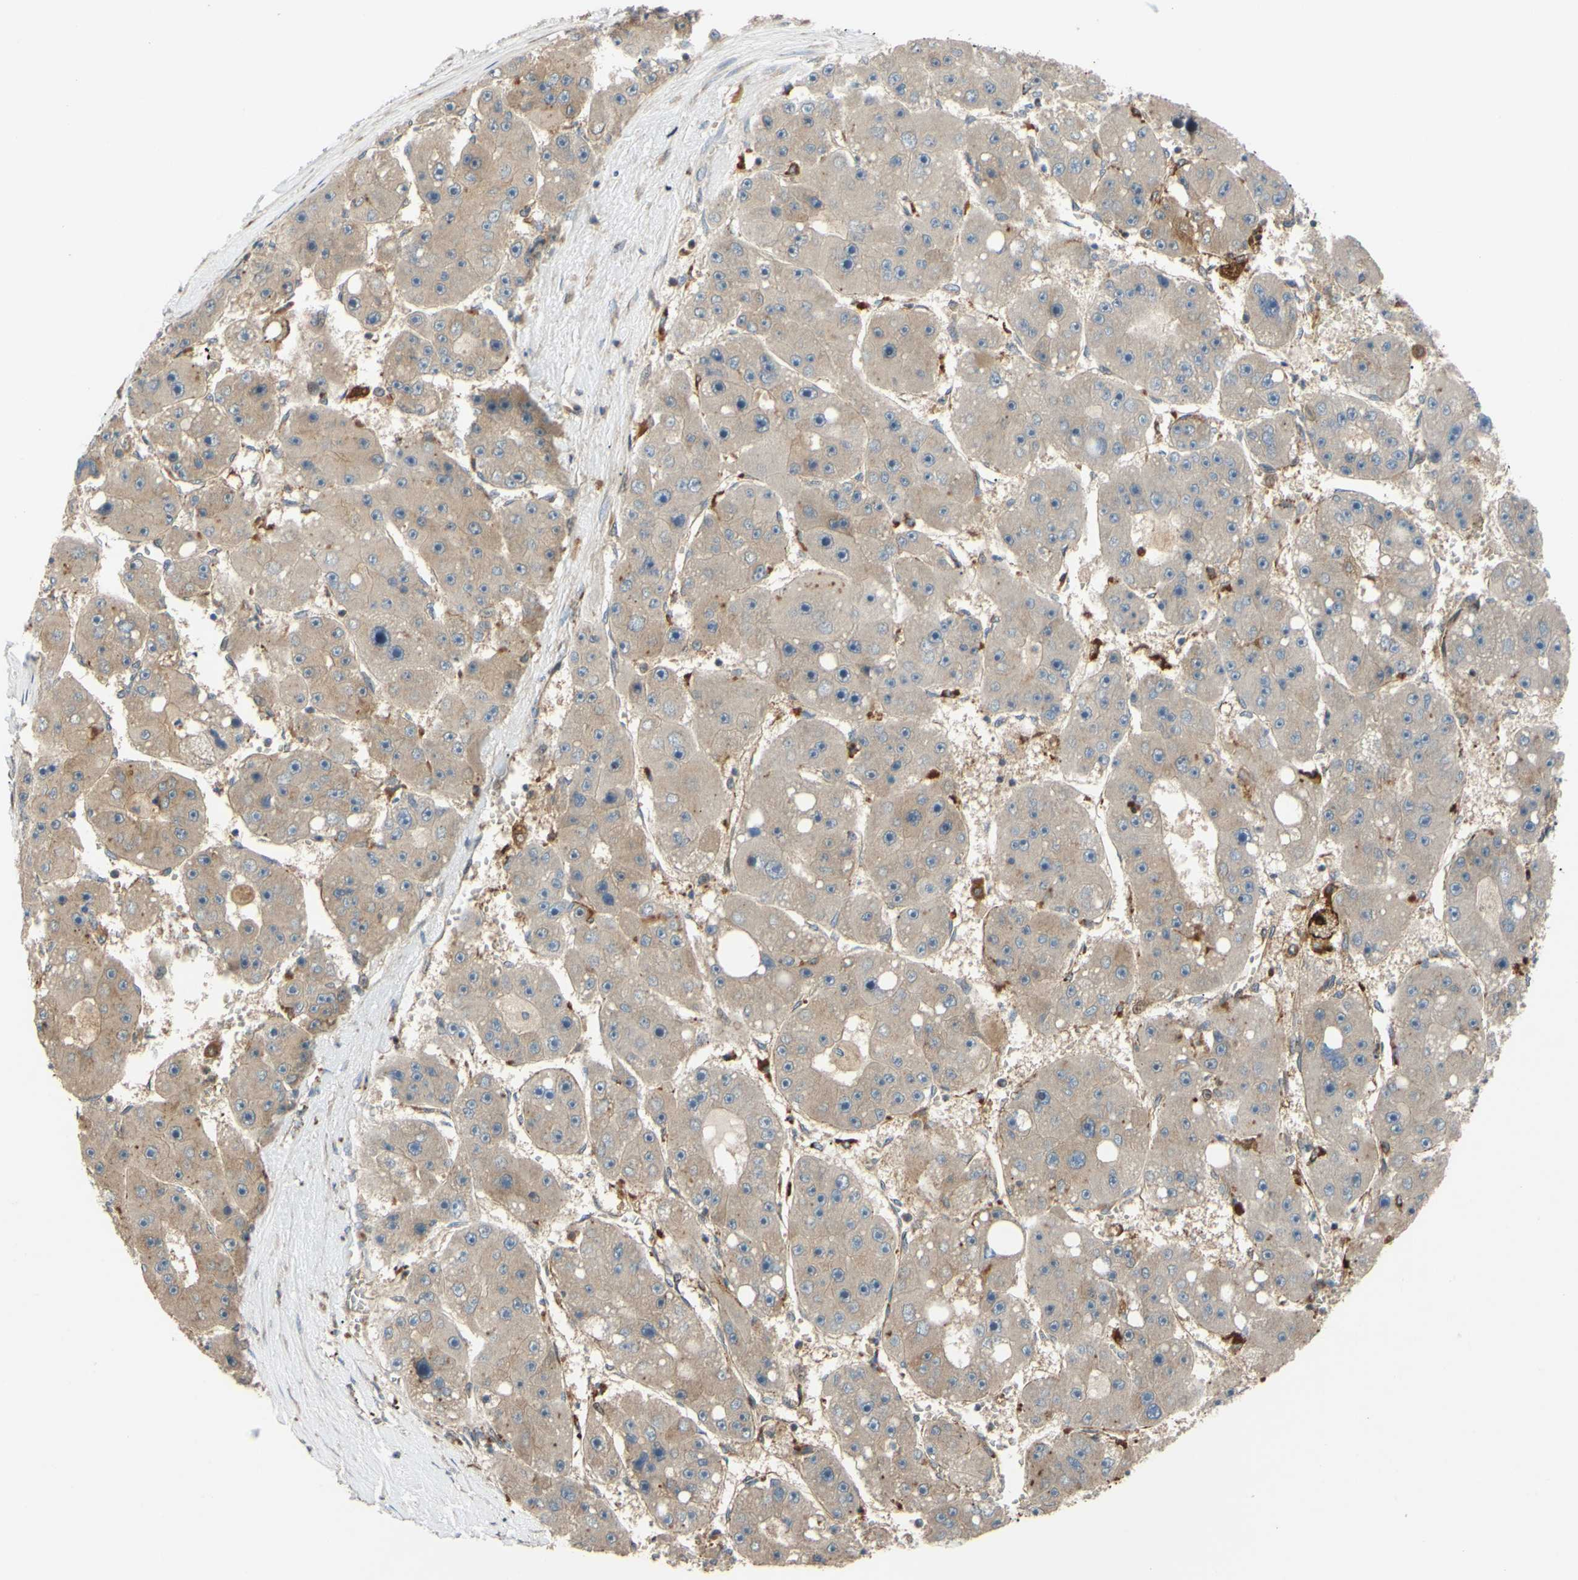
{"staining": {"intensity": "weak", "quantity": ">75%", "location": "cytoplasmic/membranous"}, "tissue": "liver cancer", "cell_type": "Tumor cells", "image_type": "cancer", "snomed": [{"axis": "morphology", "description": "Carcinoma, Hepatocellular, NOS"}, {"axis": "topography", "description": "Liver"}], "caption": "Liver cancer (hepatocellular carcinoma) tissue exhibits weak cytoplasmic/membranous staining in approximately >75% of tumor cells, visualized by immunohistochemistry.", "gene": "SPTLC1", "patient": {"sex": "female", "age": 61}}